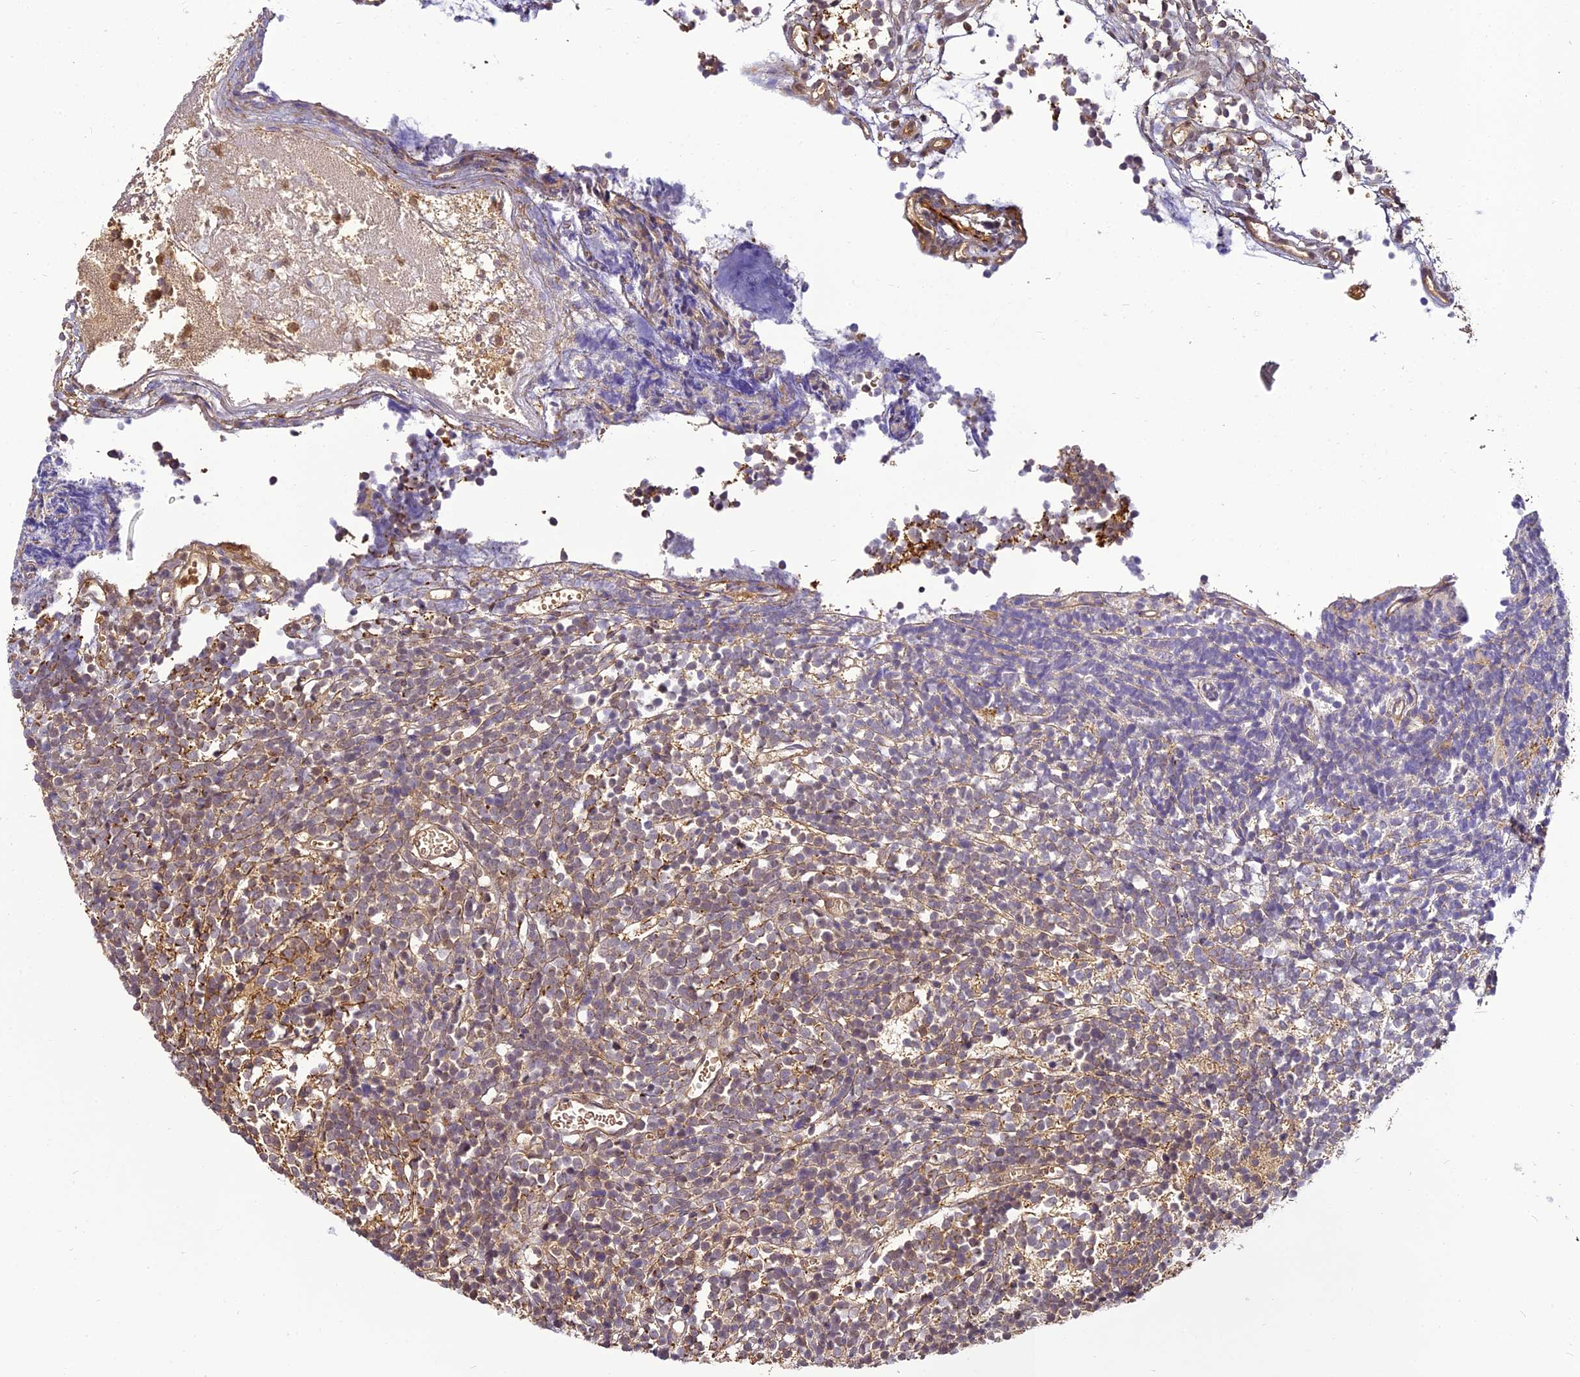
{"staining": {"intensity": "negative", "quantity": "none", "location": "none"}, "tissue": "glioma", "cell_type": "Tumor cells", "image_type": "cancer", "snomed": [{"axis": "morphology", "description": "Glioma, malignant, Low grade"}, {"axis": "topography", "description": "Brain"}], "caption": "The histopathology image displays no staining of tumor cells in glioma. (DAB (3,3'-diaminobenzidine) immunohistochemistry (IHC) with hematoxylin counter stain).", "gene": "BCDIN3D", "patient": {"sex": "female", "age": 1}}